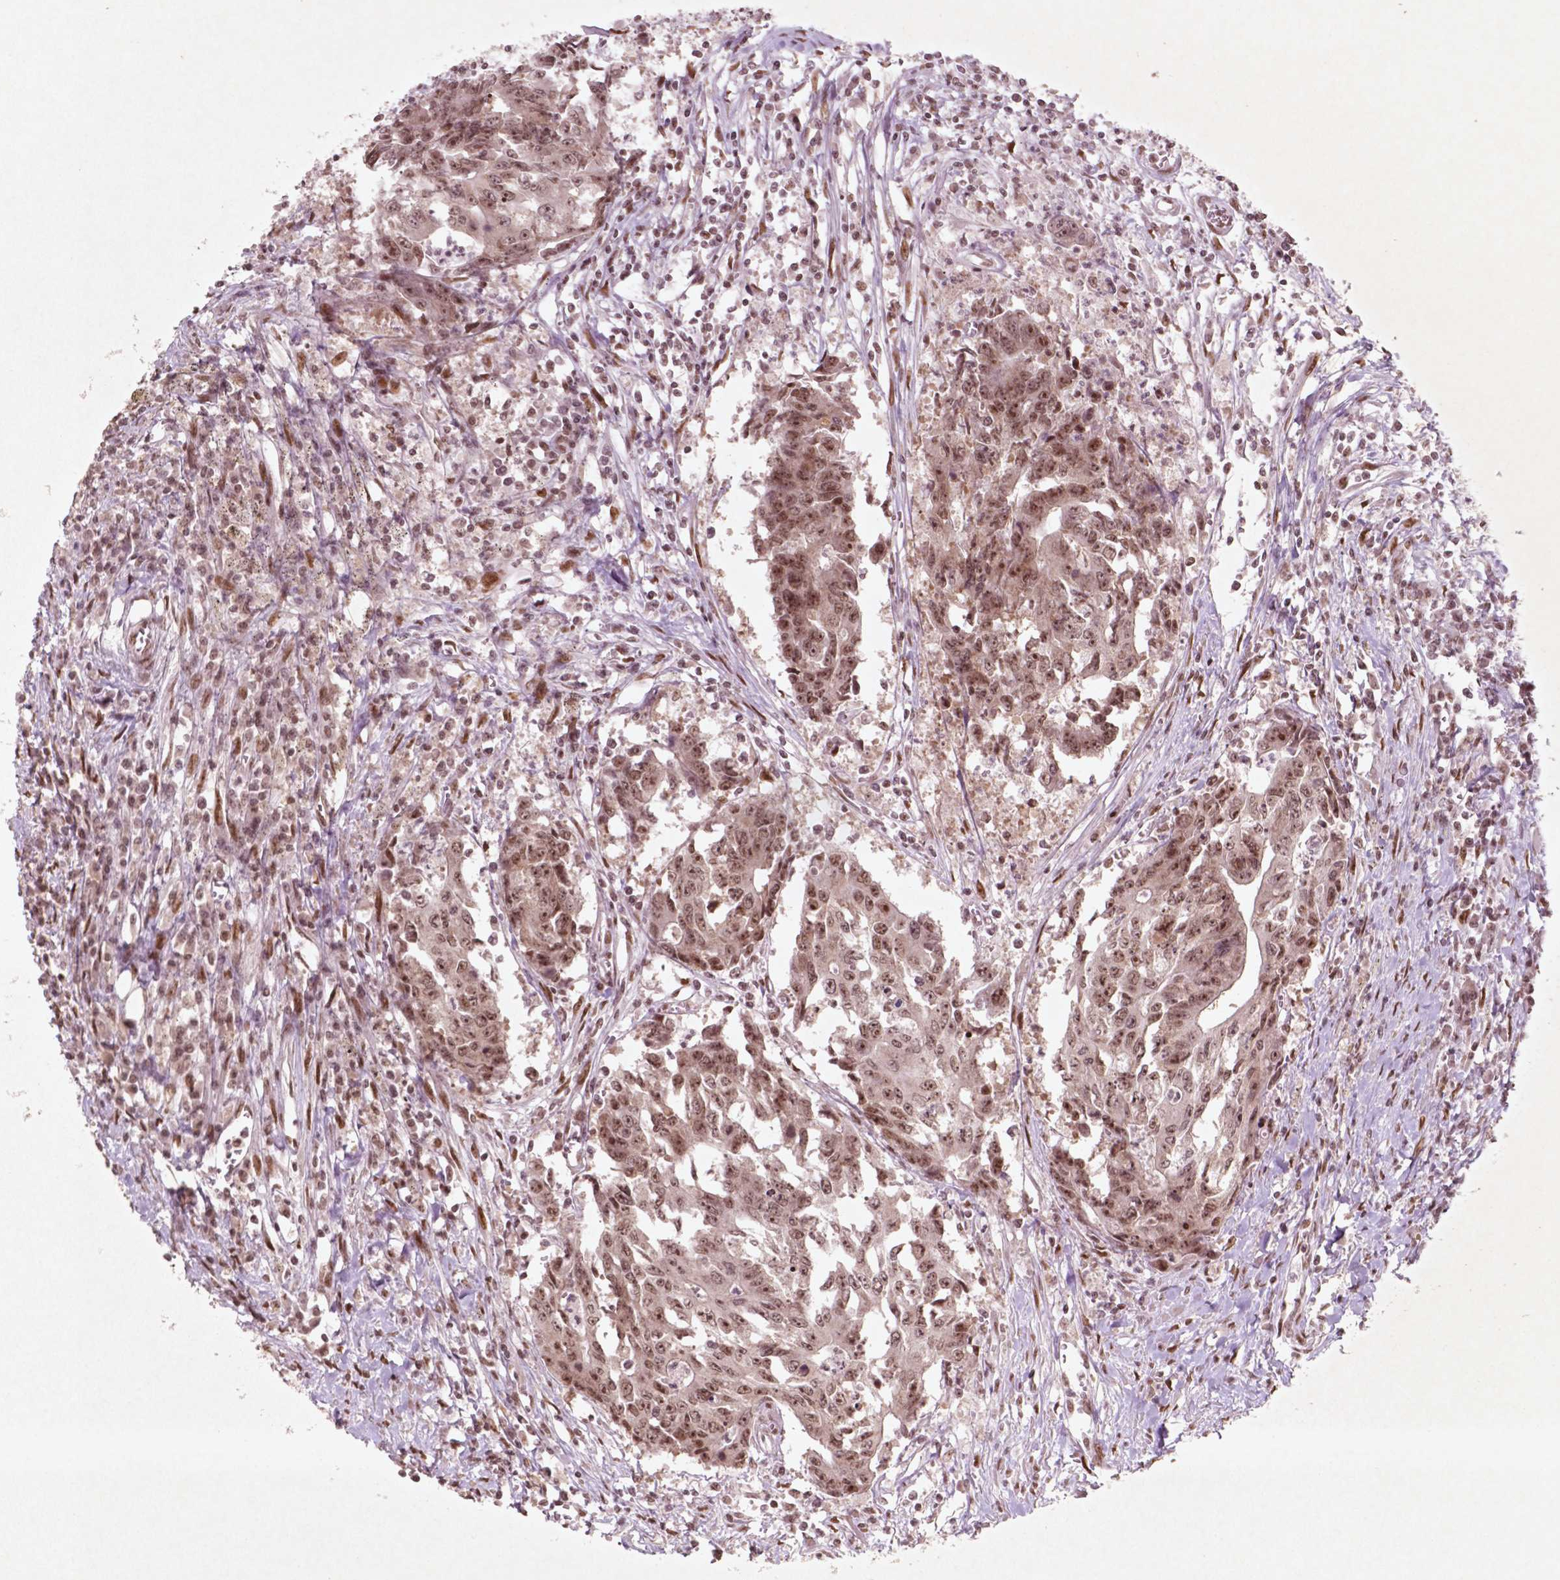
{"staining": {"intensity": "moderate", "quantity": ">75%", "location": "nuclear"}, "tissue": "colorectal cancer", "cell_type": "Tumor cells", "image_type": "cancer", "snomed": [{"axis": "morphology", "description": "Adenocarcinoma, NOS"}, {"axis": "topography", "description": "Rectum"}], "caption": "Tumor cells show moderate nuclear positivity in approximately >75% of cells in colorectal adenocarcinoma.", "gene": "HMG20B", "patient": {"sex": "male", "age": 54}}